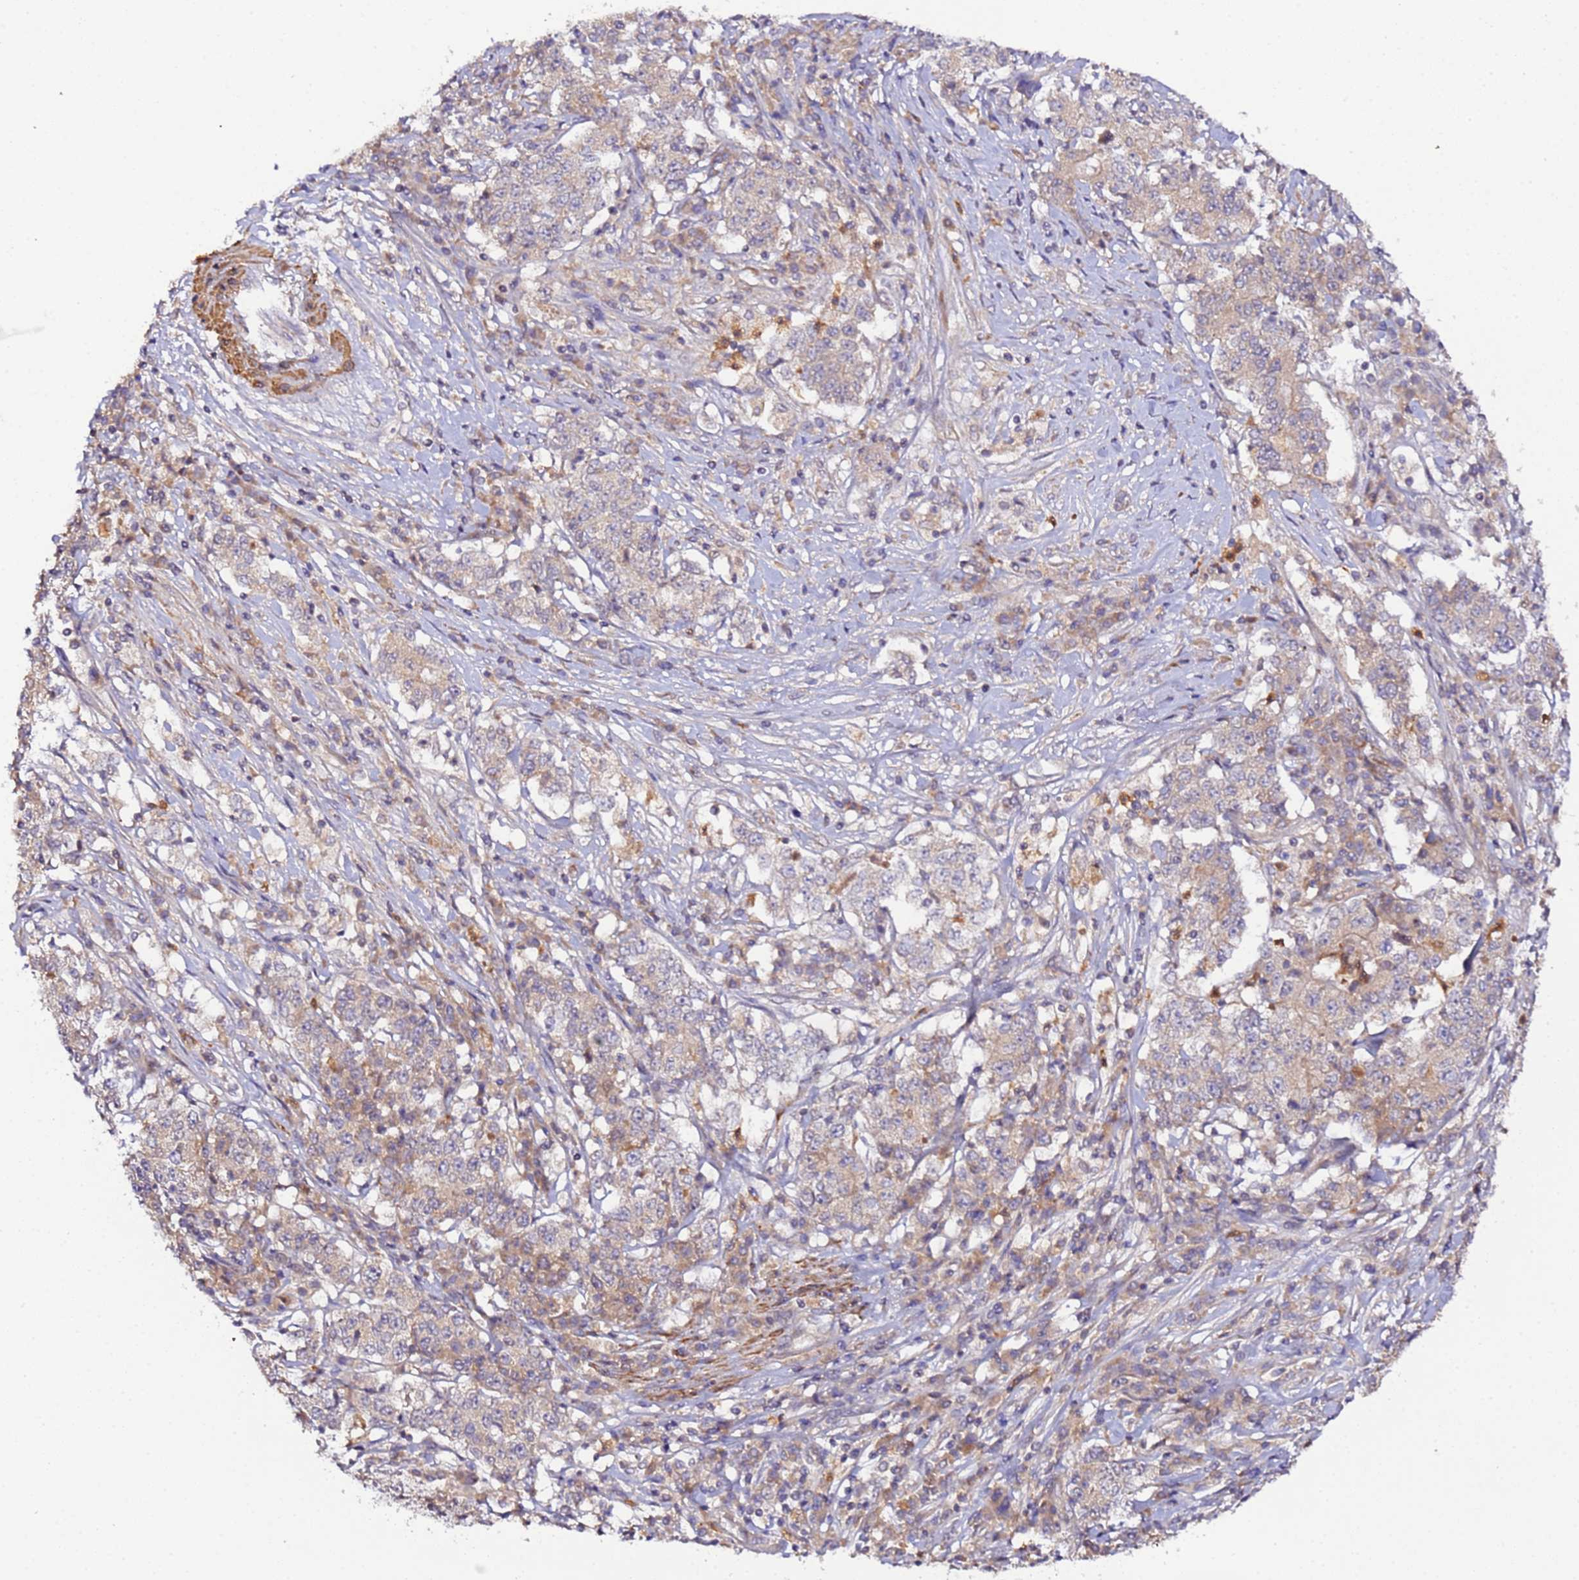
{"staining": {"intensity": "weak", "quantity": "25%-75%", "location": "cytoplasmic/membranous"}, "tissue": "stomach cancer", "cell_type": "Tumor cells", "image_type": "cancer", "snomed": [{"axis": "morphology", "description": "Adenocarcinoma, NOS"}, {"axis": "topography", "description": "Stomach"}], "caption": "Immunohistochemical staining of human stomach adenocarcinoma exhibits low levels of weak cytoplasmic/membranous protein positivity in about 25%-75% of tumor cells. The staining is performed using DAB brown chromogen to label protein expression. The nuclei are counter-stained blue using hematoxylin.", "gene": "TRIM26", "patient": {"sex": "male", "age": 59}}